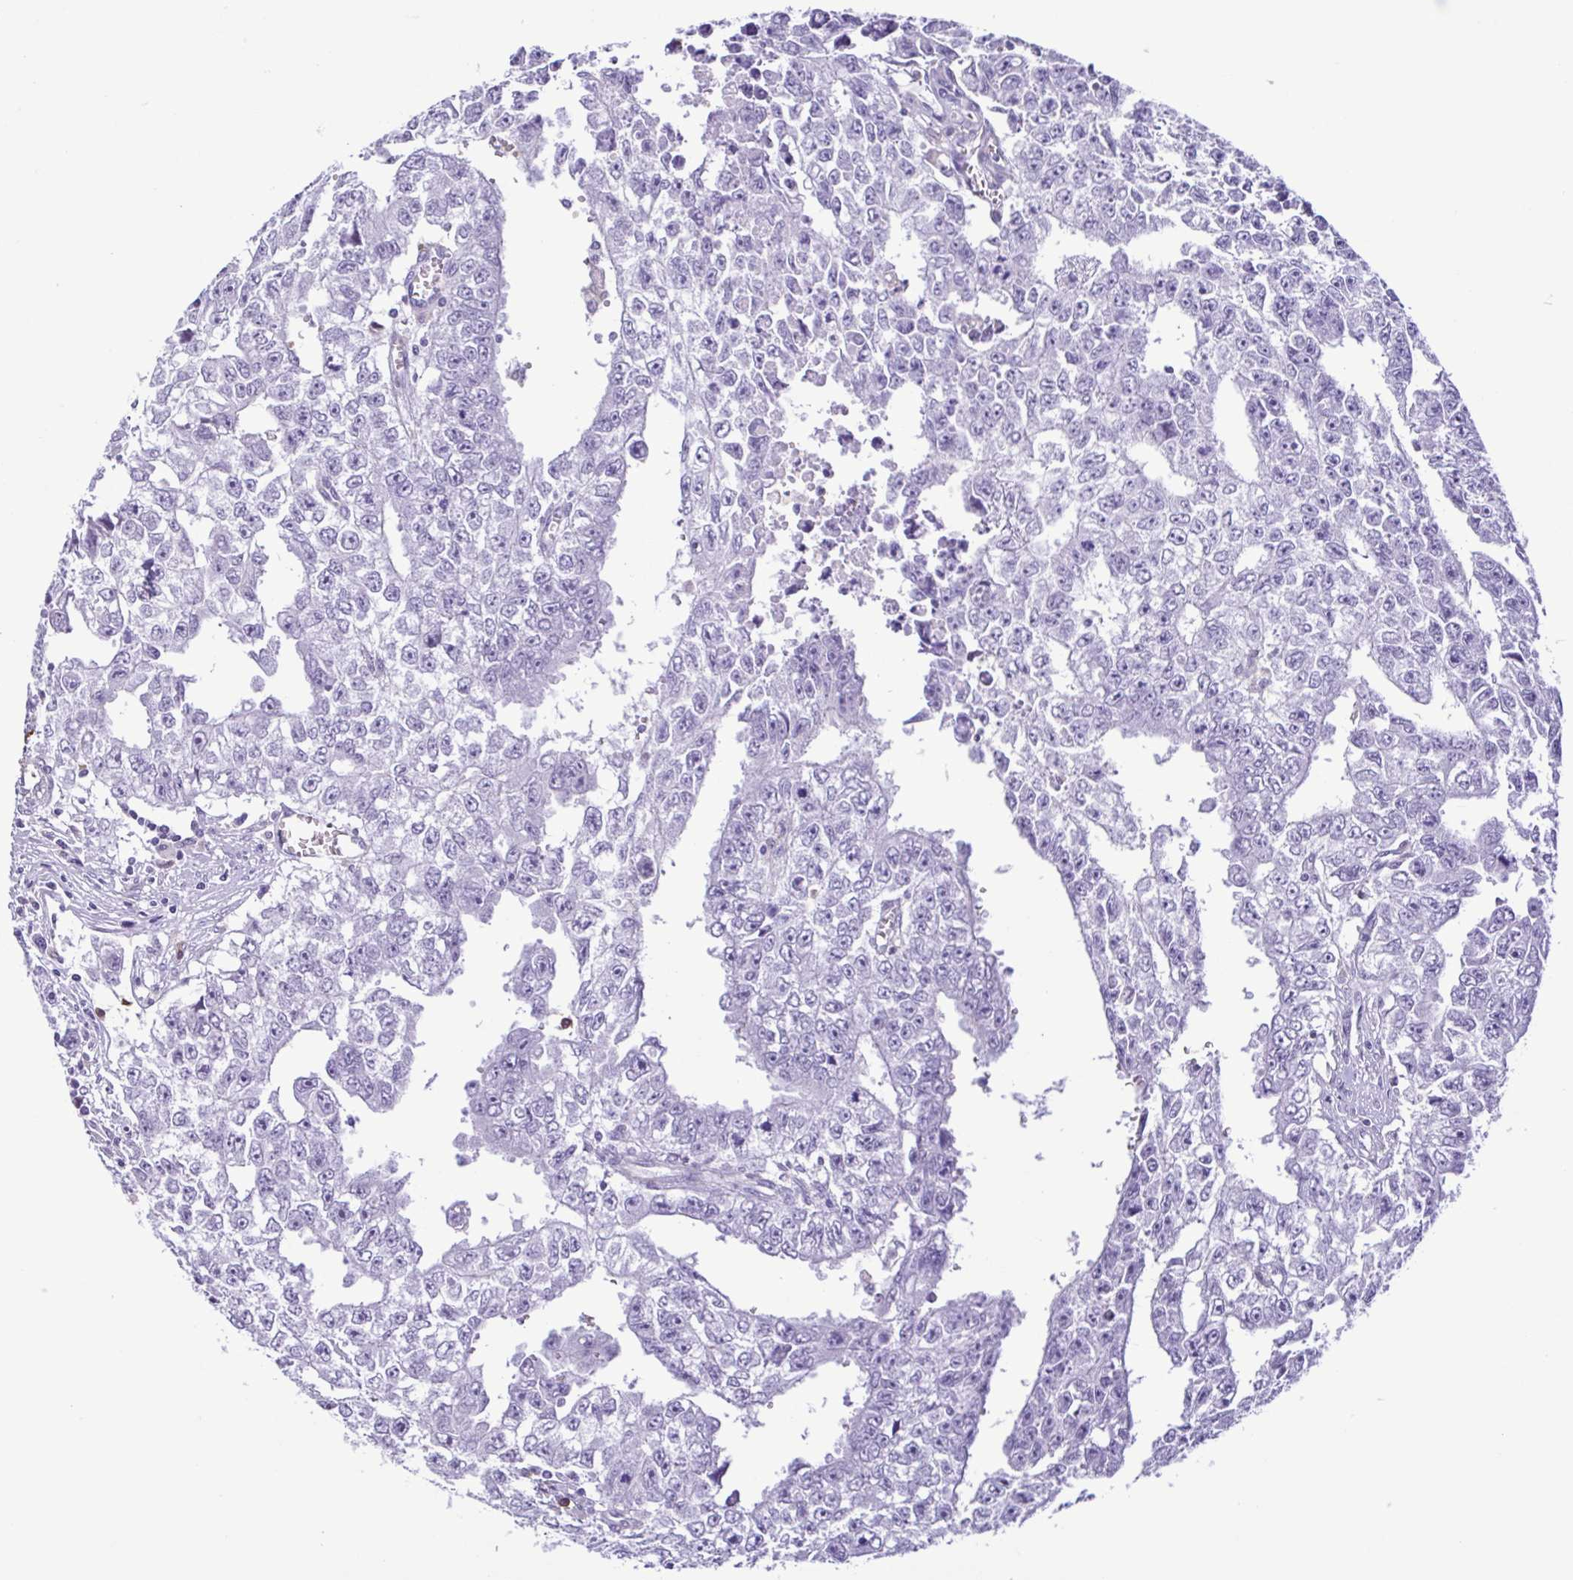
{"staining": {"intensity": "negative", "quantity": "none", "location": "none"}, "tissue": "testis cancer", "cell_type": "Tumor cells", "image_type": "cancer", "snomed": [{"axis": "morphology", "description": "Carcinoma, Embryonal, NOS"}, {"axis": "morphology", "description": "Teratoma, malignant, NOS"}, {"axis": "topography", "description": "Testis"}], "caption": "Tumor cells are negative for protein expression in human testis embryonal carcinoma.", "gene": "CBY2", "patient": {"sex": "male", "age": 24}}